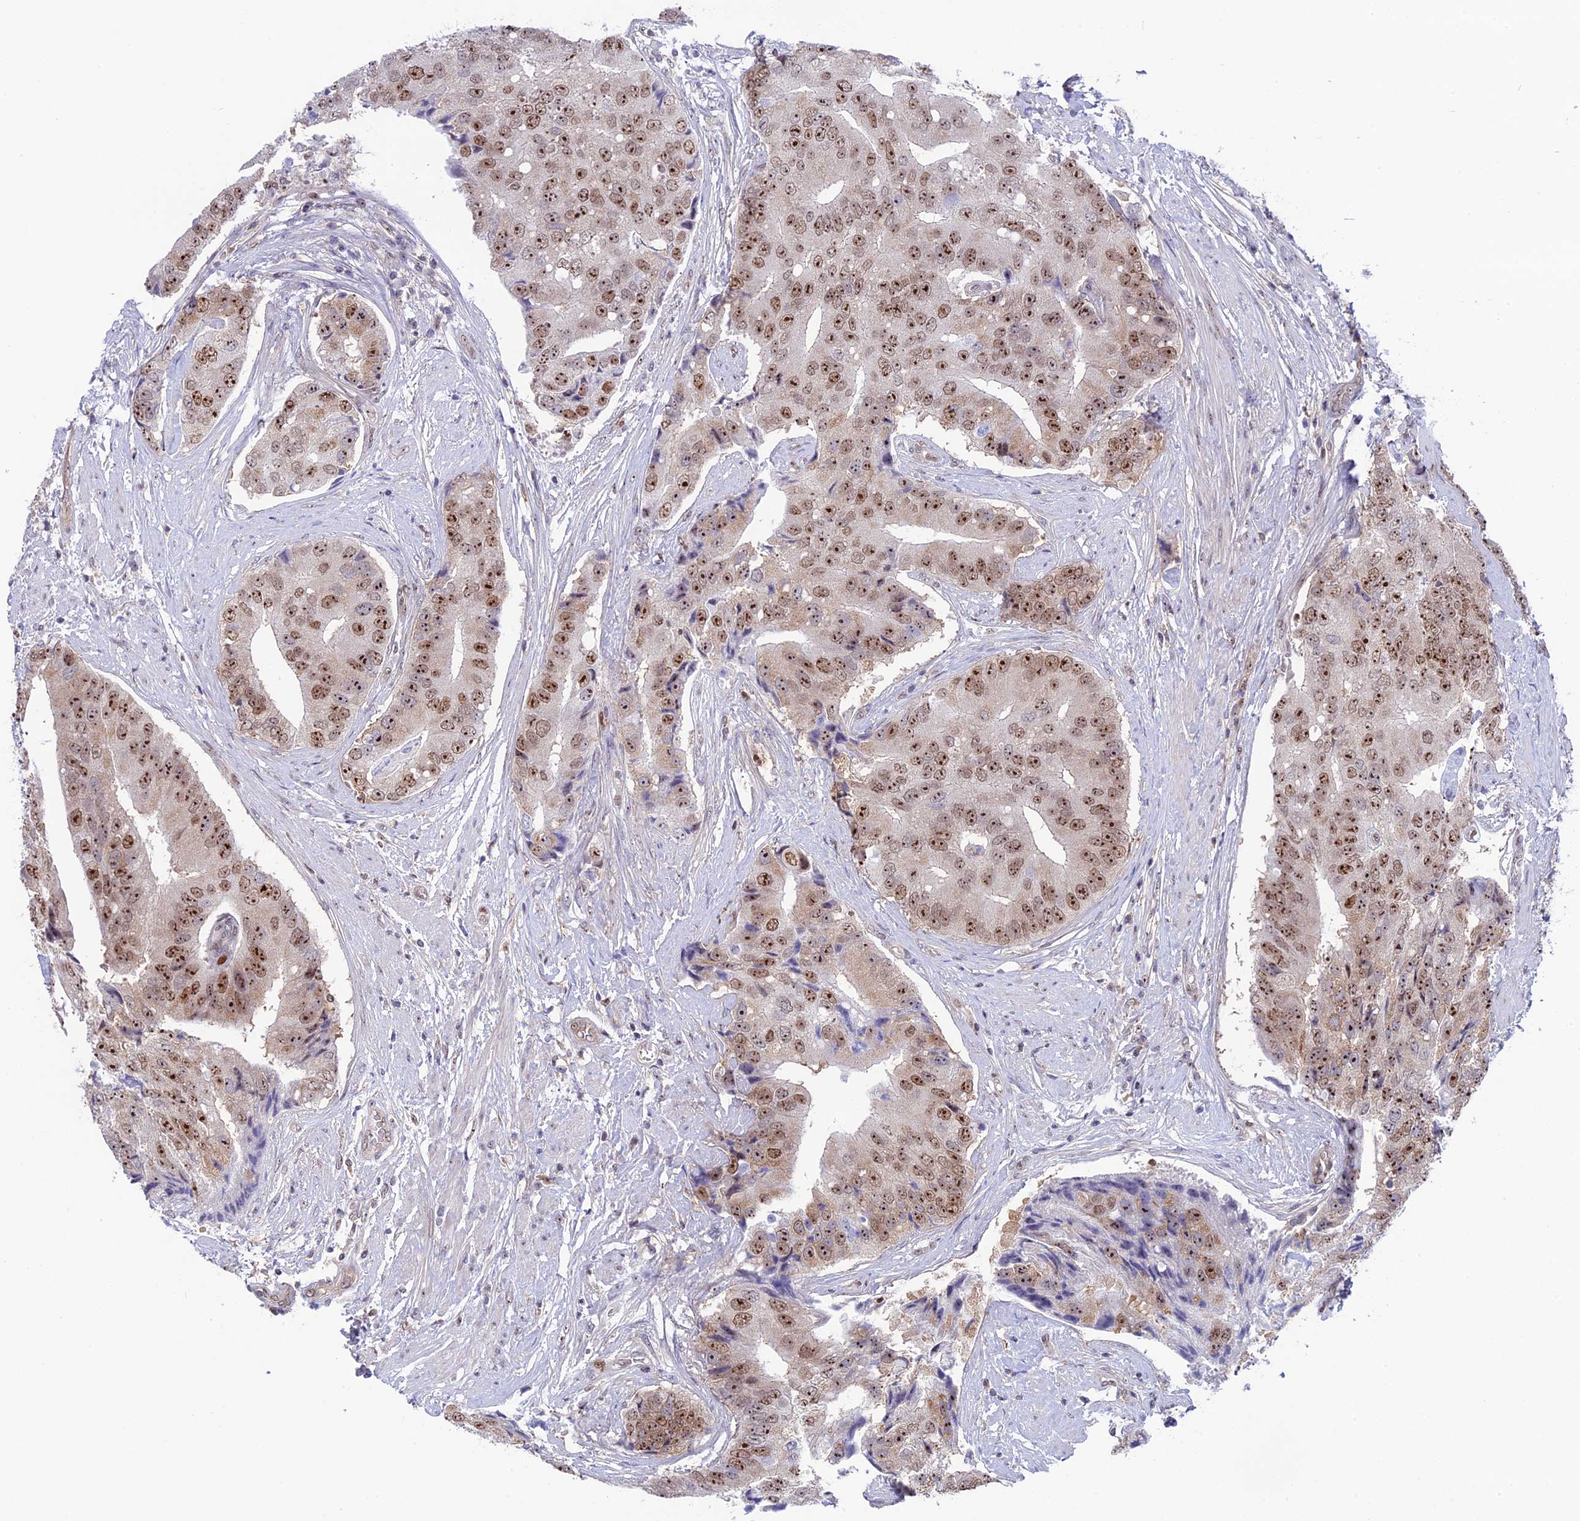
{"staining": {"intensity": "moderate", "quantity": ">75%", "location": "nuclear"}, "tissue": "prostate cancer", "cell_type": "Tumor cells", "image_type": "cancer", "snomed": [{"axis": "morphology", "description": "Adenocarcinoma, High grade"}, {"axis": "topography", "description": "Prostate"}], "caption": "Human prostate cancer (adenocarcinoma (high-grade)) stained with a protein marker shows moderate staining in tumor cells.", "gene": "CCDC86", "patient": {"sex": "male", "age": 70}}